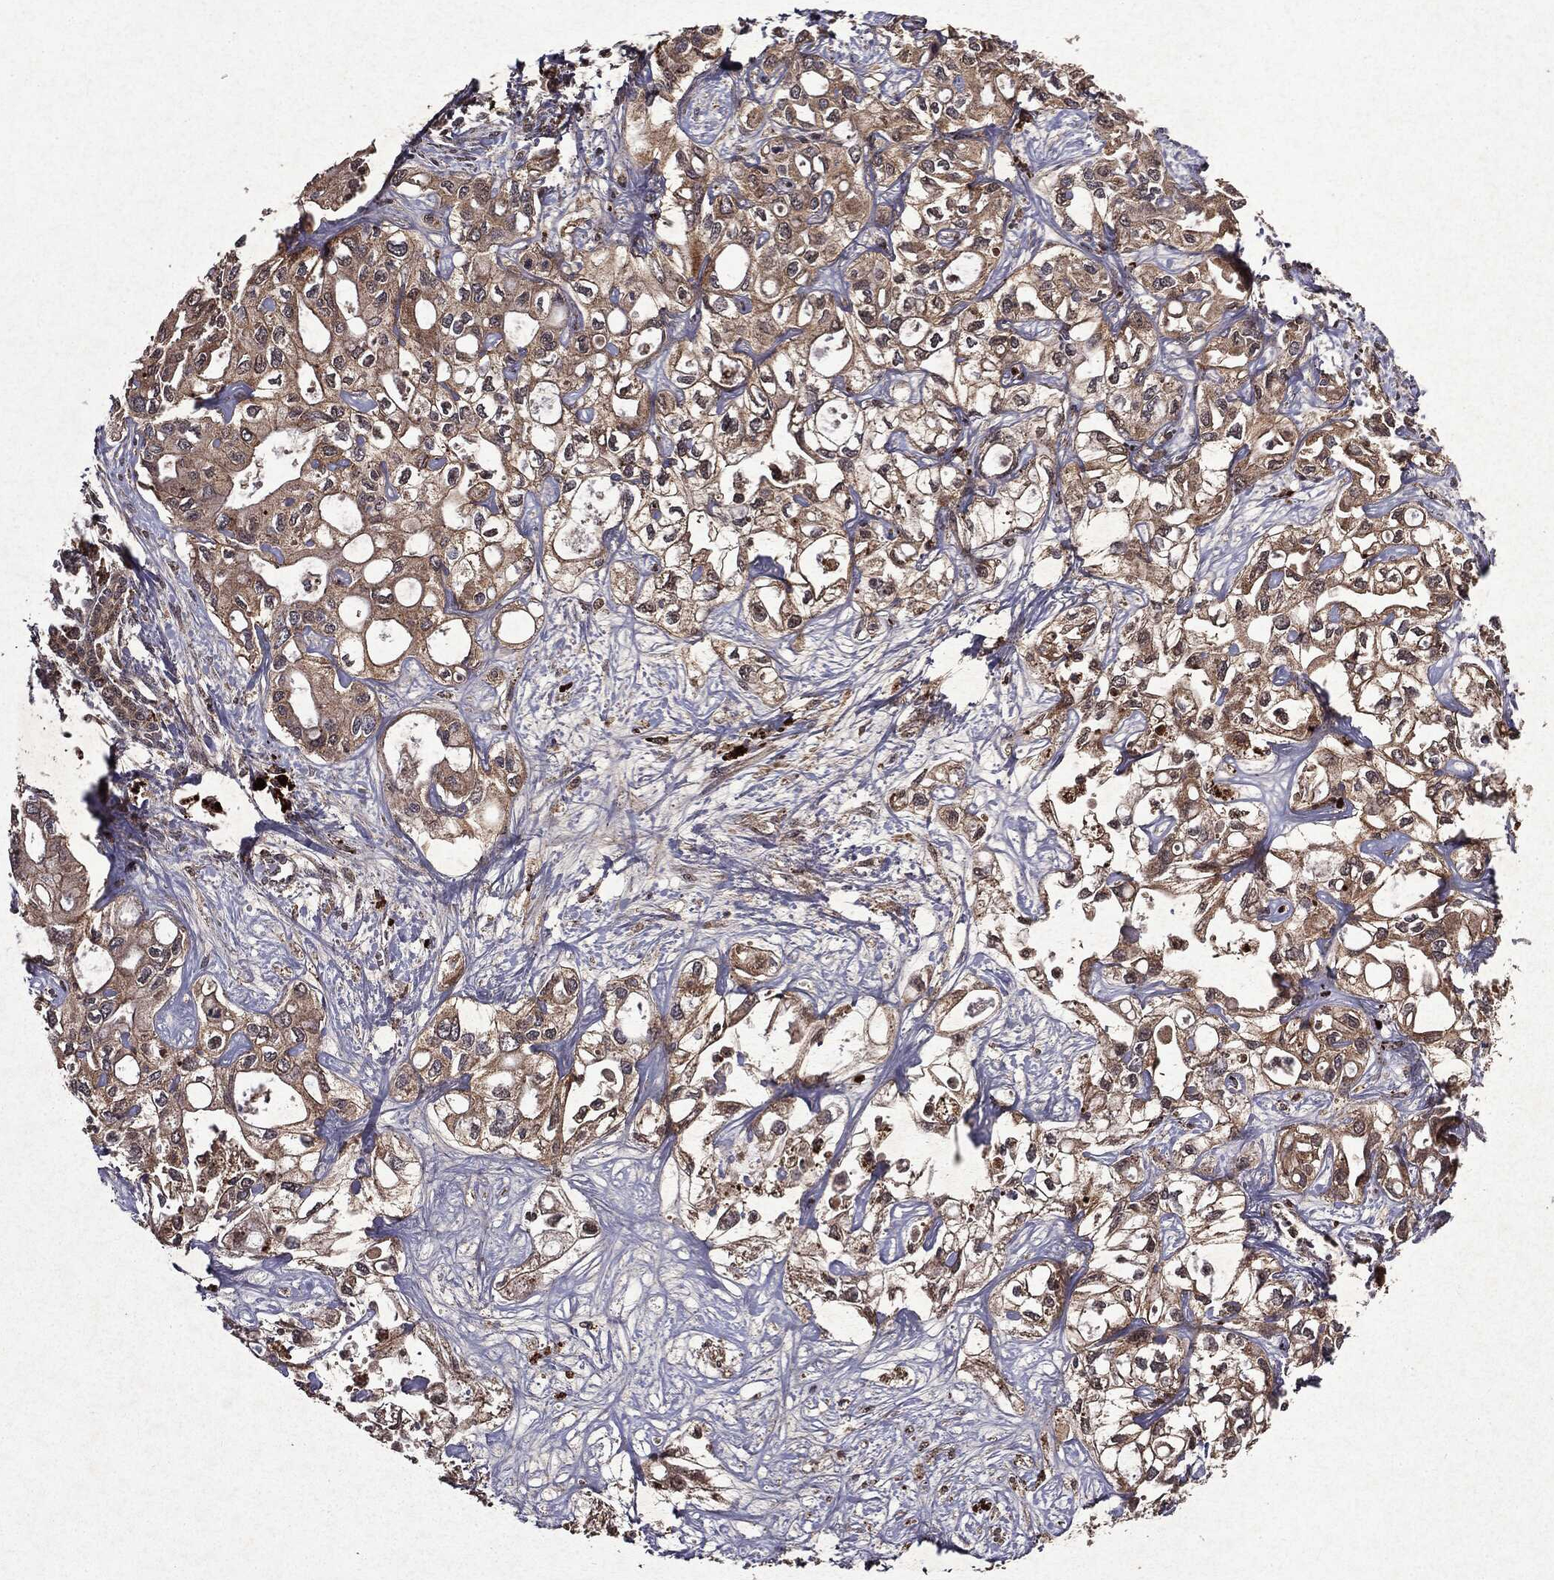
{"staining": {"intensity": "weak", "quantity": ">75%", "location": "cytoplasmic/membranous"}, "tissue": "liver cancer", "cell_type": "Tumor cells", "image_type": "cancer", "snomed": [{"axis": "morphology", "description": "Cholangiocarcinoma"}, {"axis": "topography", "description": "Liver"}], "caption": "The immunohistochemical stain labels weak cytoplasmic/membranous staining in tumor cells of liver cancer tissue.", "gene": "MTOR", "patient": {"sex": "female", "age": 64}}